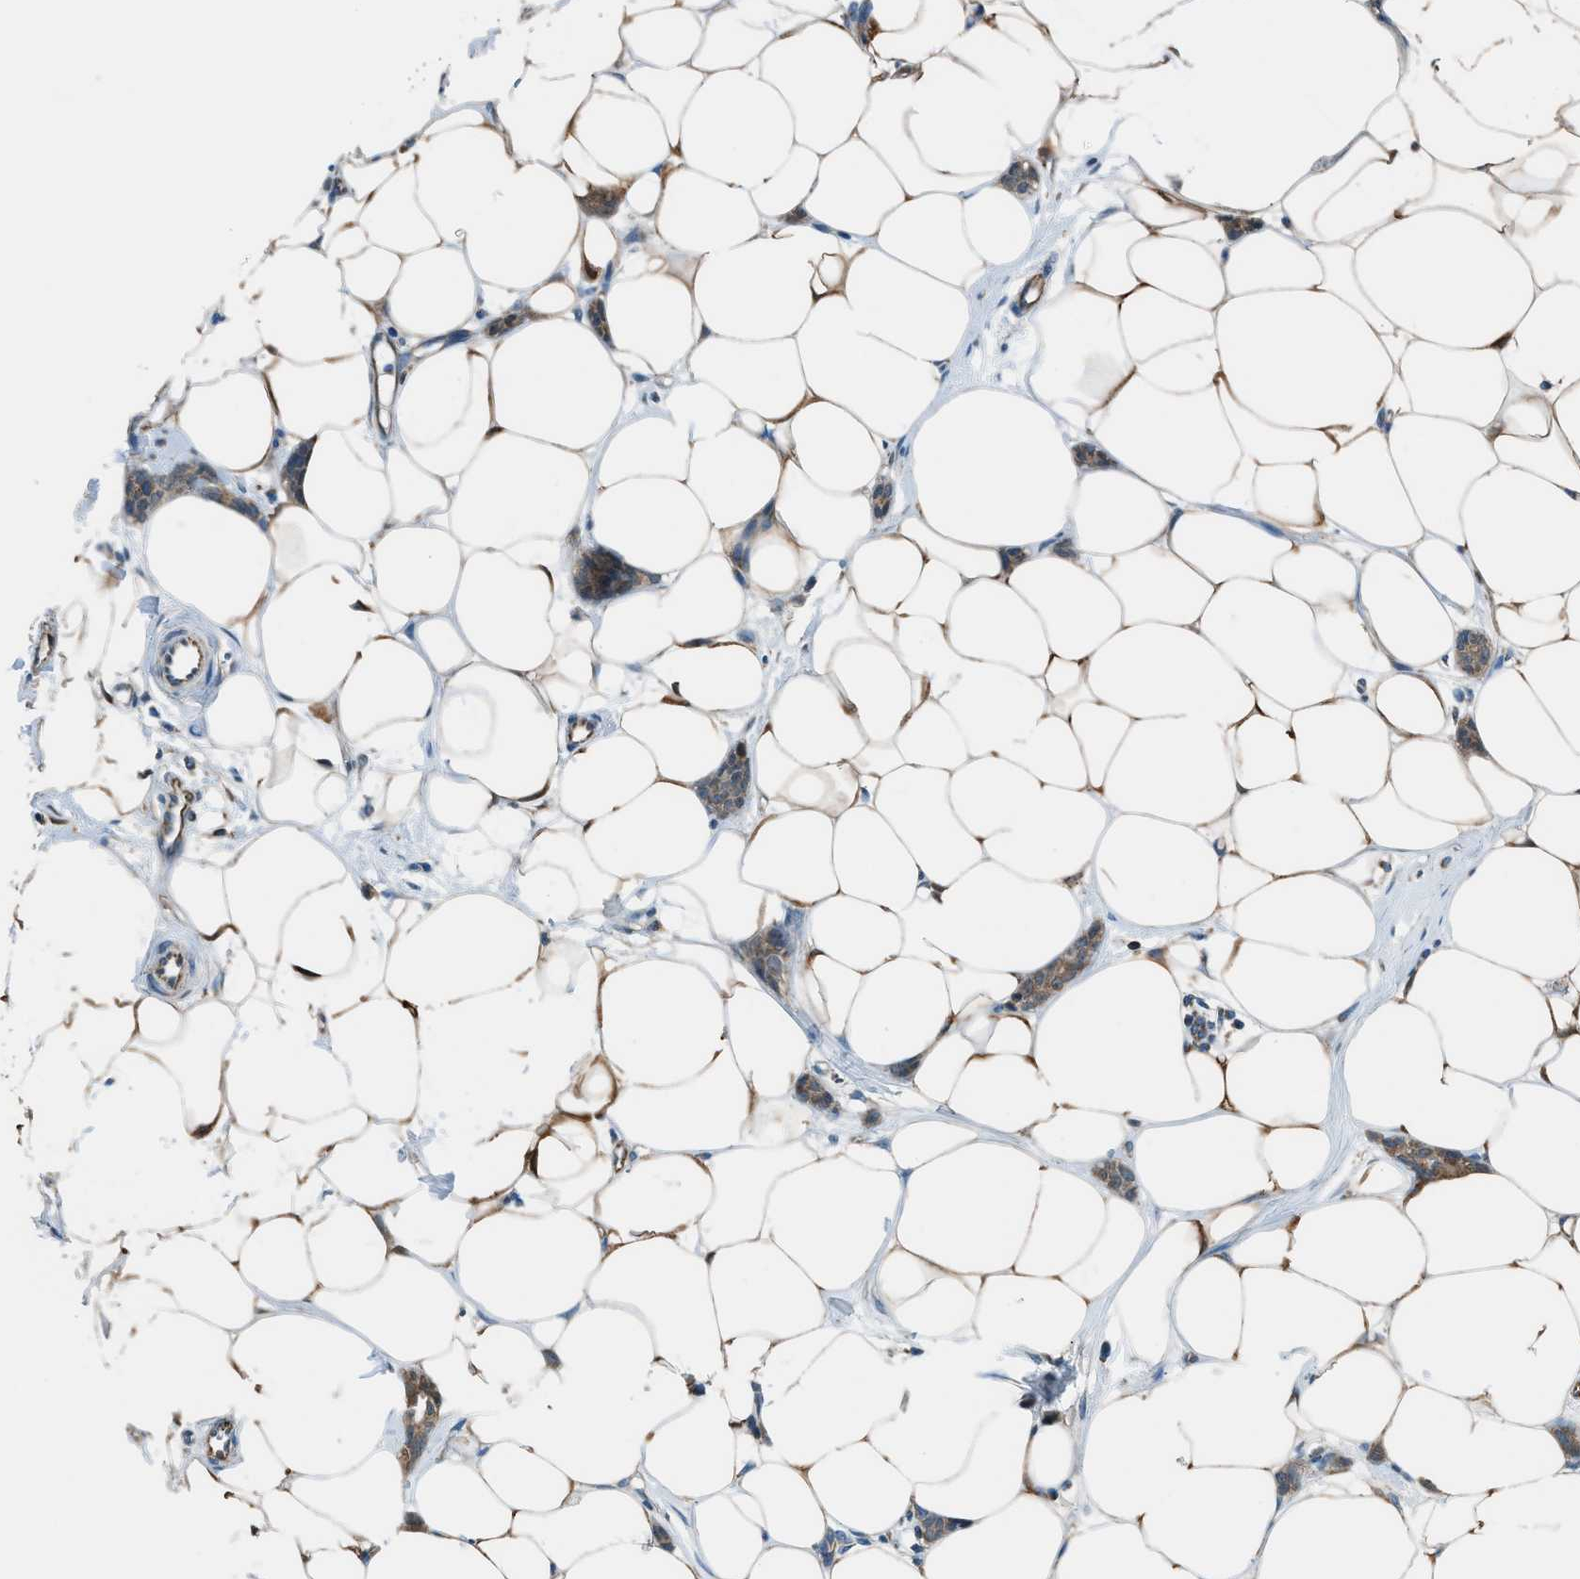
{"staining": {"intensity": "moderate", "quantity": ">75%", "location": "cytoplasmic/membranous"}, "tissue": "breast cancer", "cell_type": "Tumor cells", "image_type": "cancer", "snomed": [{"axis": "morphology", "description": "Lobular carcinoma"}, {"axis": "topography", "description": "Skin"}, {"axis": "topography", "description": "Breast"}], "caption": "Lobular carcinoma (breast) stained with a protein marker shows moderate staining in tumor cells.", "gene": "PIGG", "patient": {"sex": "female", "age": 46}}